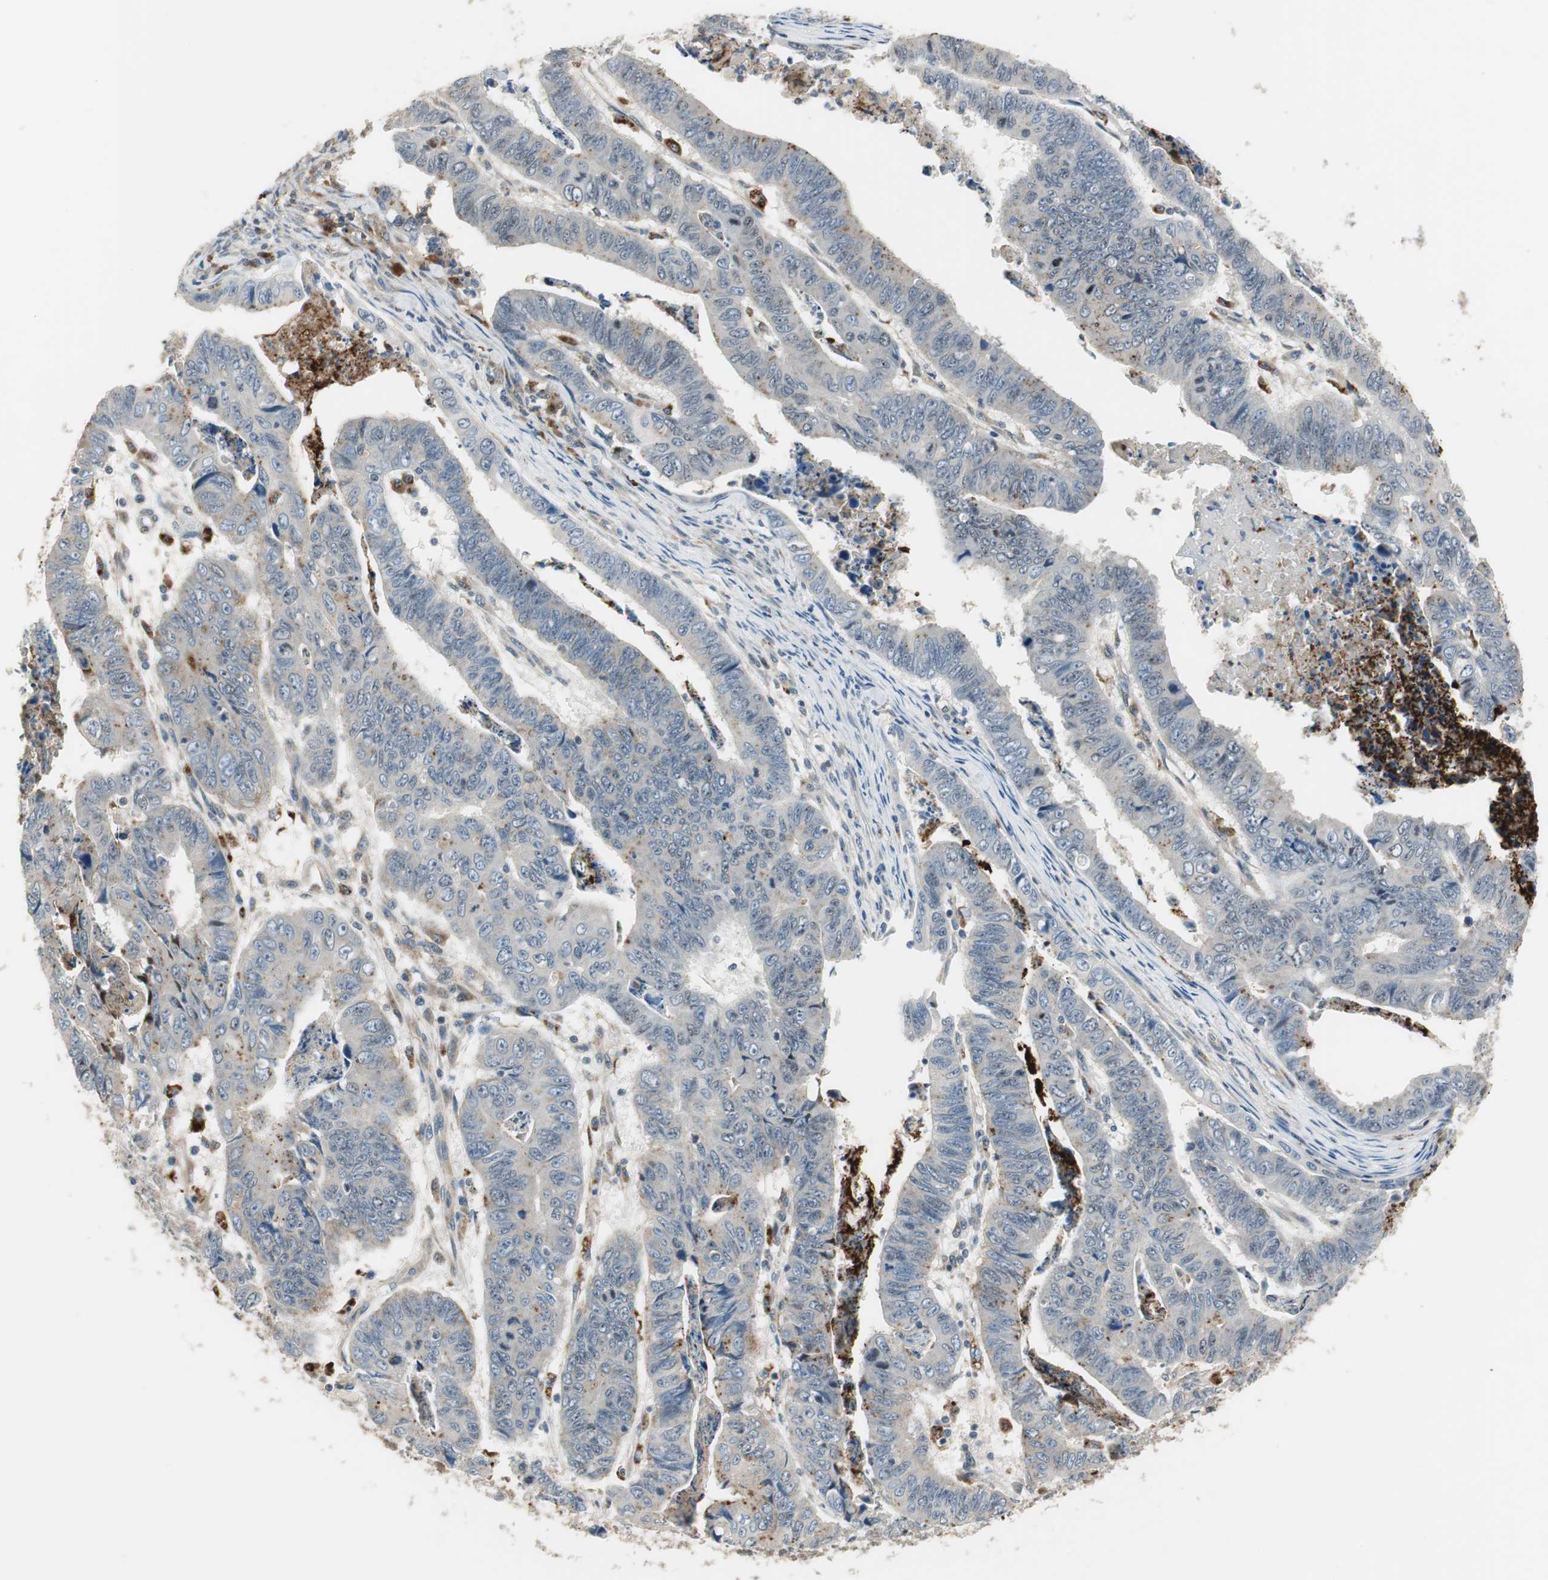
{"staining": {"intensity": "weak", "quantity": "25%-75%", "location": "cytoplasmic/membranous"}, "tissue": "stomach cancer", "cell_type": "Tumor cells", "image_type": "cancer", "snomed": [{"axis": "morphology", "description": "Adenocarcinoma, NOS"}, {"axis": "topography", "description": "Stomach, lower"}], "caption": "The micrograph exhibits immunohistochemical staining of stomach cancer (adenocarcinoma). There is weak cytoplasmic/membranous expression is identified in about 25%-75% of tumor cells.", "gene": "NCK1", "patient": {"sex": "male", "age": 77}}